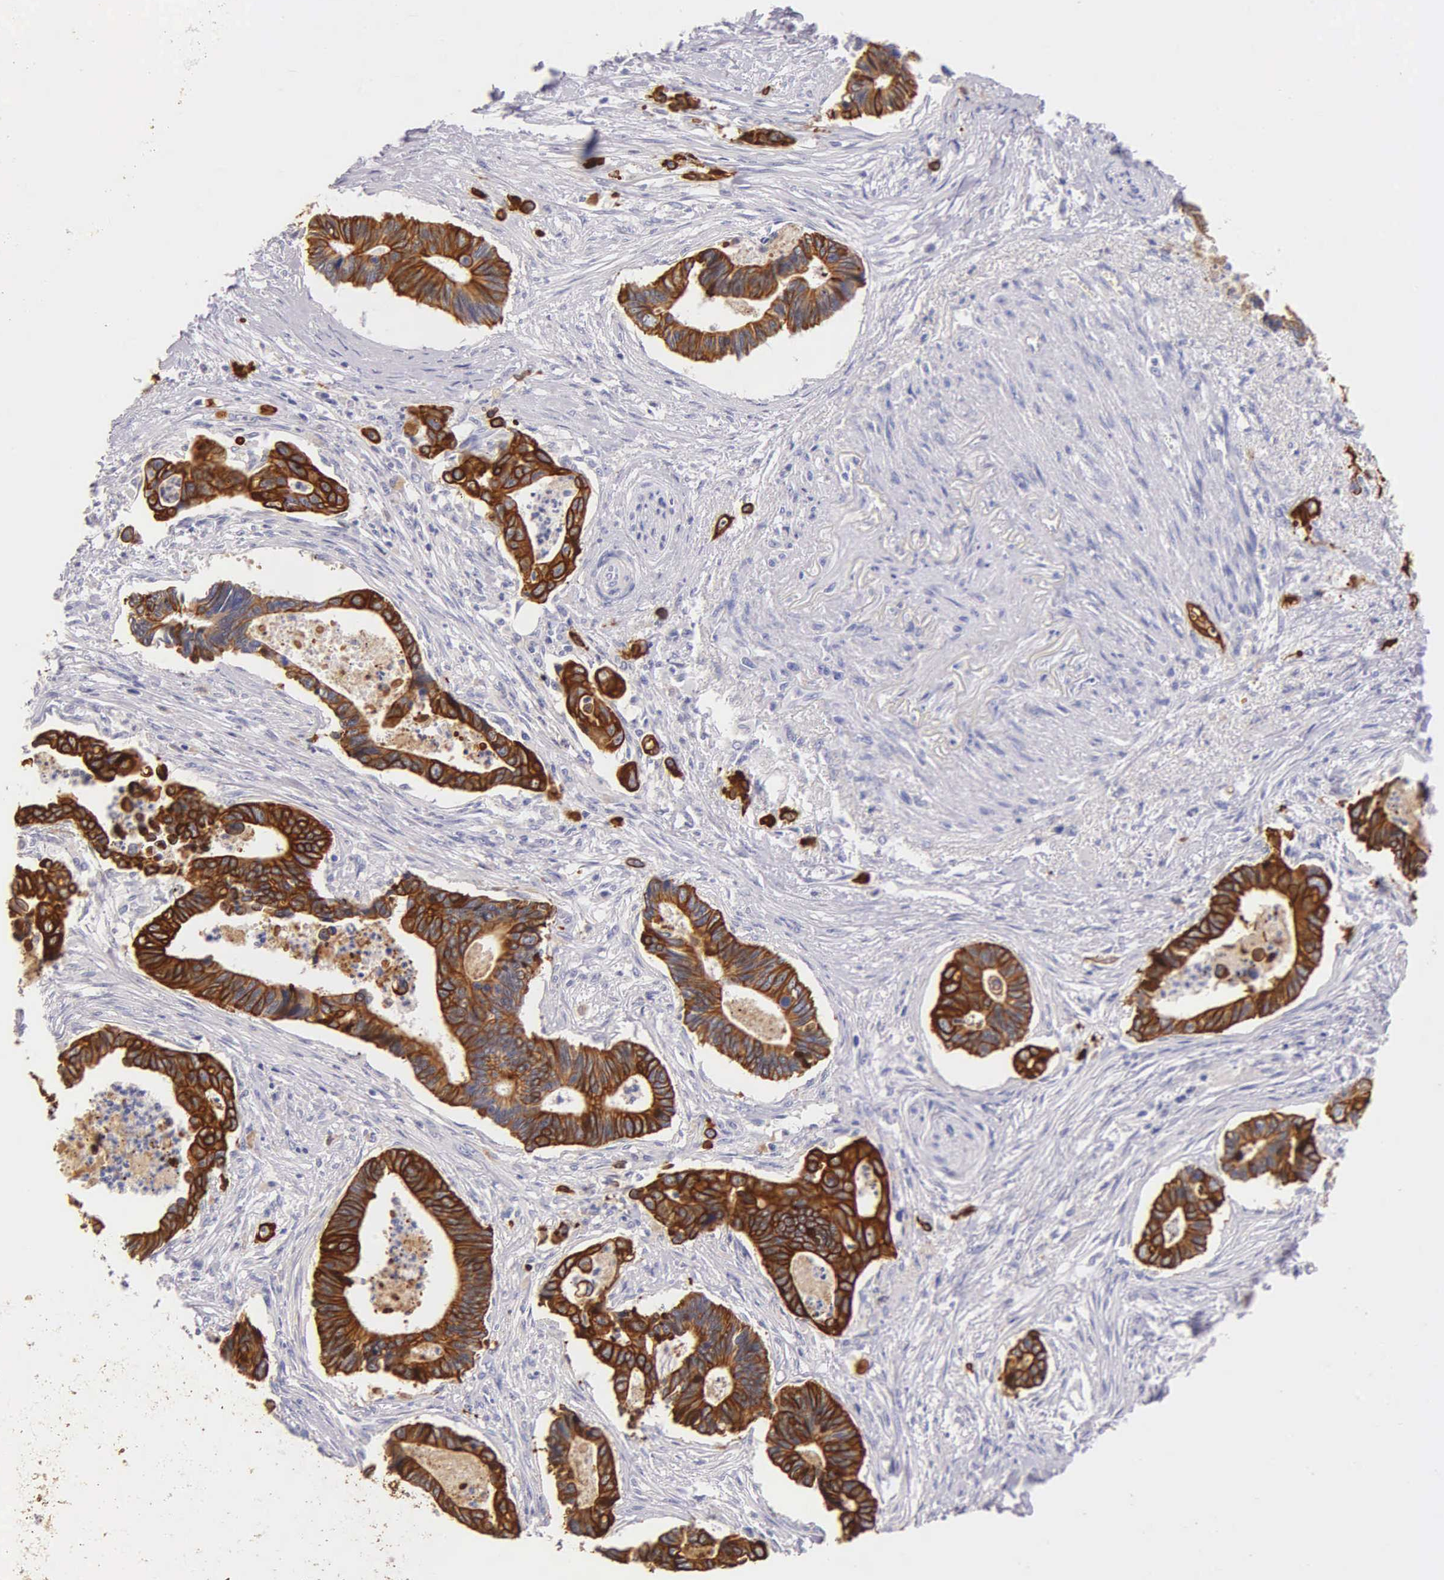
{"staining": {"intensity": "strong", "quantity": ">75%", "location": "cytoplasmic/membranous"}, "tissue": "pancreatic cancer", "cell_type": "Tumor cells", "image_type": "cancer", "snomed": [{"axis": "morphology", "description": "Adenocarcinoma, NOS"}, {"axis": "topography", "description": "Pancreas"}], "caption": "About >75% of tumor cells in human adenocarcinoma (pancreatic) reveal strong cytoplasmic/membranous protein staining as visualized by brown immunohistochemical staining.", "gene": "KRT17", "patient": {"sex": "female", "age": 70}}